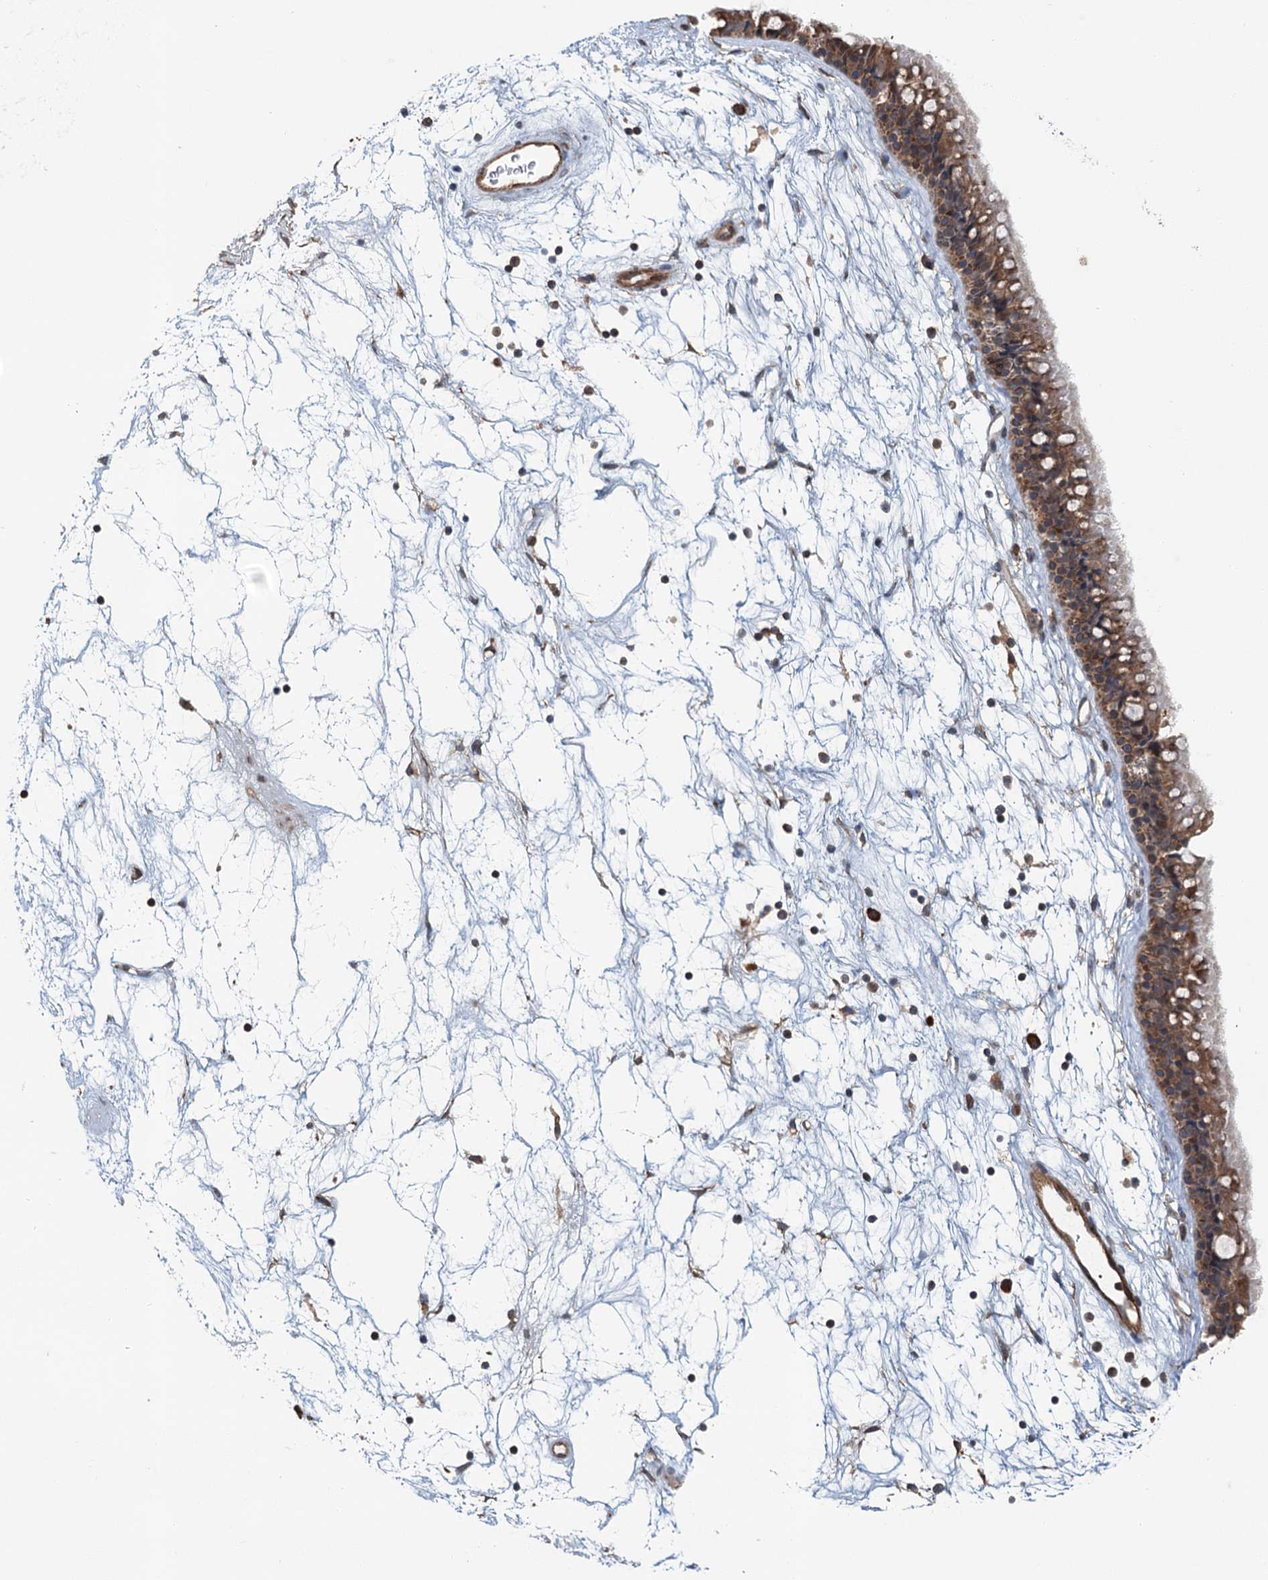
{"staining": {"intensity": "moderate", "quantity": ">75%", "location": "cytoplasmic/membranous"}, "tissue": "nasopharynx", "cell_type": "Respiratory epithelial cells", "image_type": "normal", "snomed": [{"axis": "morphology", "description": "Normal tissue, NOS"}, {"axis": "topography", "description": "Nasopharynx"}], "caption": "Respiratory epithelial cells reveal medium levels of moderate cytoplasmic/membranous positivity in about >75% of cells in unremarkable human nasopharynx.", "gene": "ZNF527", "patient": {"sex": "male", "age": 64}}